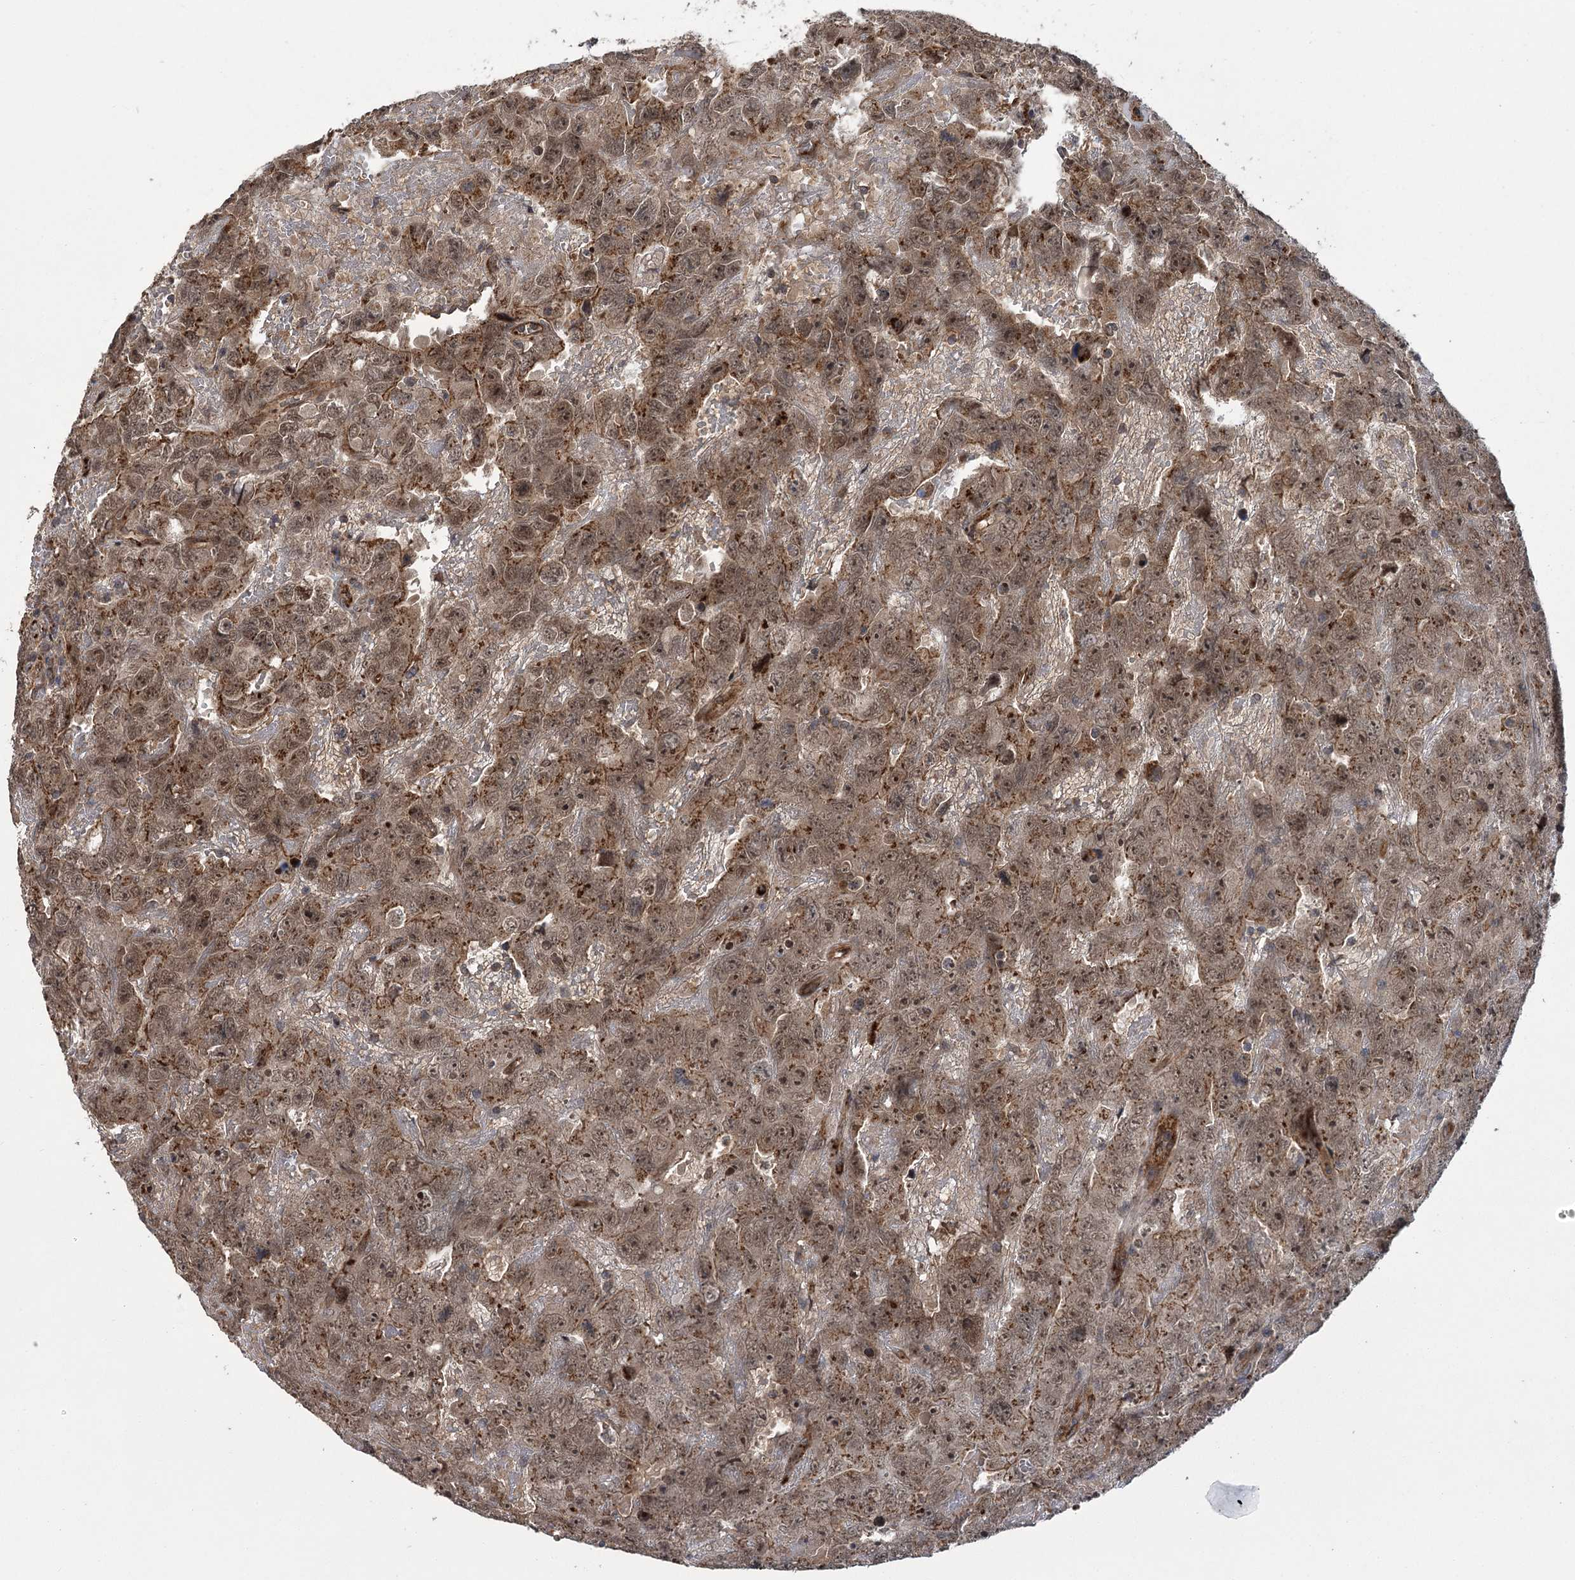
{"staining": {"intensity": "moderate", "quantity": ">75%", "location": "cytoplasmic/membranous,nuclear"}, "tissue": "testis cancer", "cell_type": "Tumor cells", "image_type": "cancer", "snomed": [{"axis": "morphology", "description": "Carcinoma, Embryonal, NOS"}, {"axis": "topography", "description": "Testis"}], "caption": "DAB immunohistochemical staining of human testis cancer (embryonal carcinoma) exhibits moderate cytoplasmic/membranous and nuclear protein staining in approximately >75% of tumor cells. Nuclei are stained in blue.", "gene": "CARD19", "patient": {"sex": "male", "age": 45}}